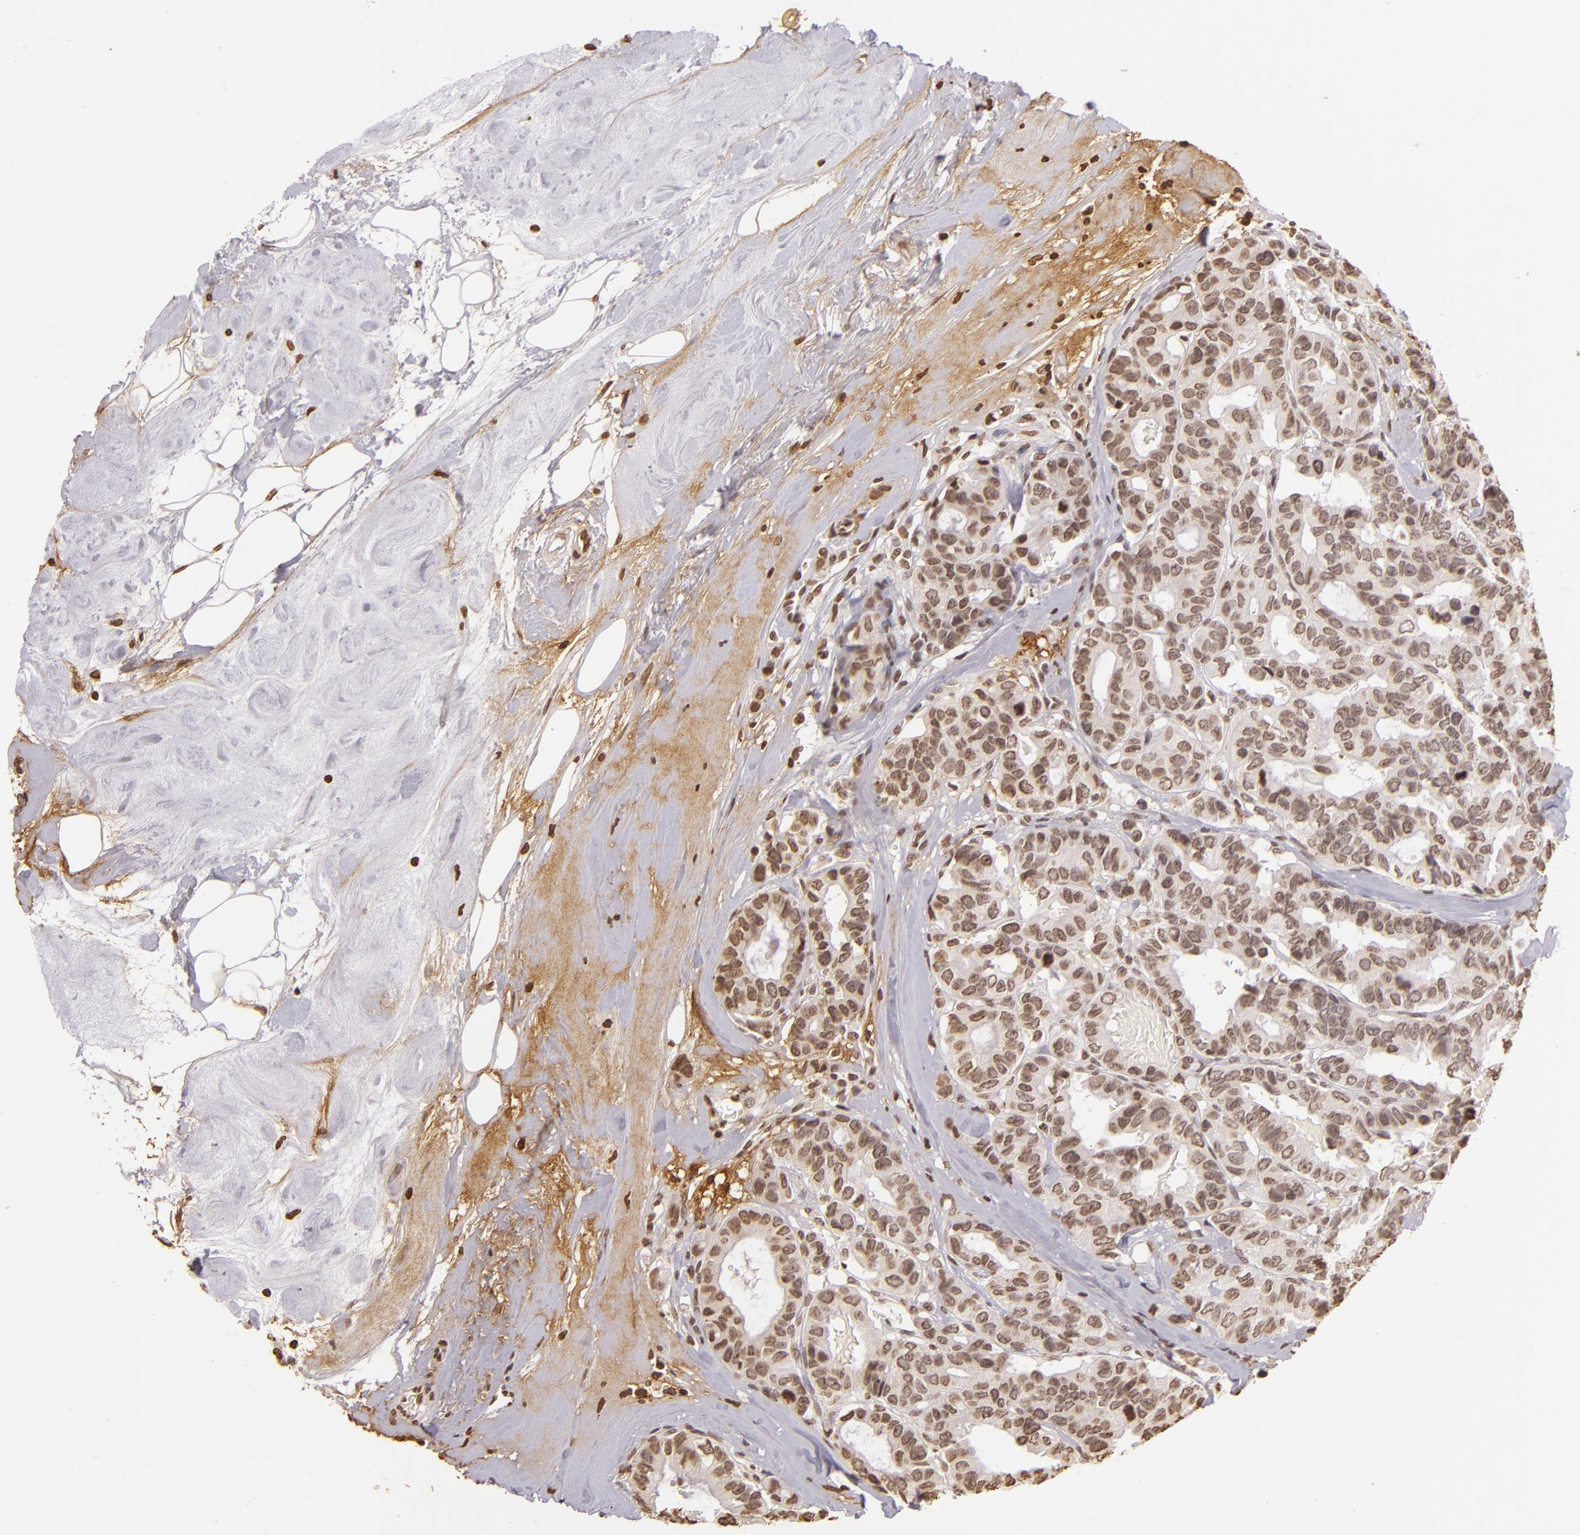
{"staining": {"intensity": "weak", "quantity": ">75%", "location": "nuclear"}, "tissue": "breast cancer", "cell_type": "Tumor cells", "image_type": "cancer", "snomed": [{"axis": "morphology", "description": "Duct carcinoma"}, {"axis": "topography", "description": "Breast"}], "caption": "Weak nuclear protein staining is appreciated in approximately >75% of tumor cells in breast cancer (intraductal carcinoma). Nuclei are stained in blue.", "gene": "THRB", "patient": {"sex": "female", "age": 69}}